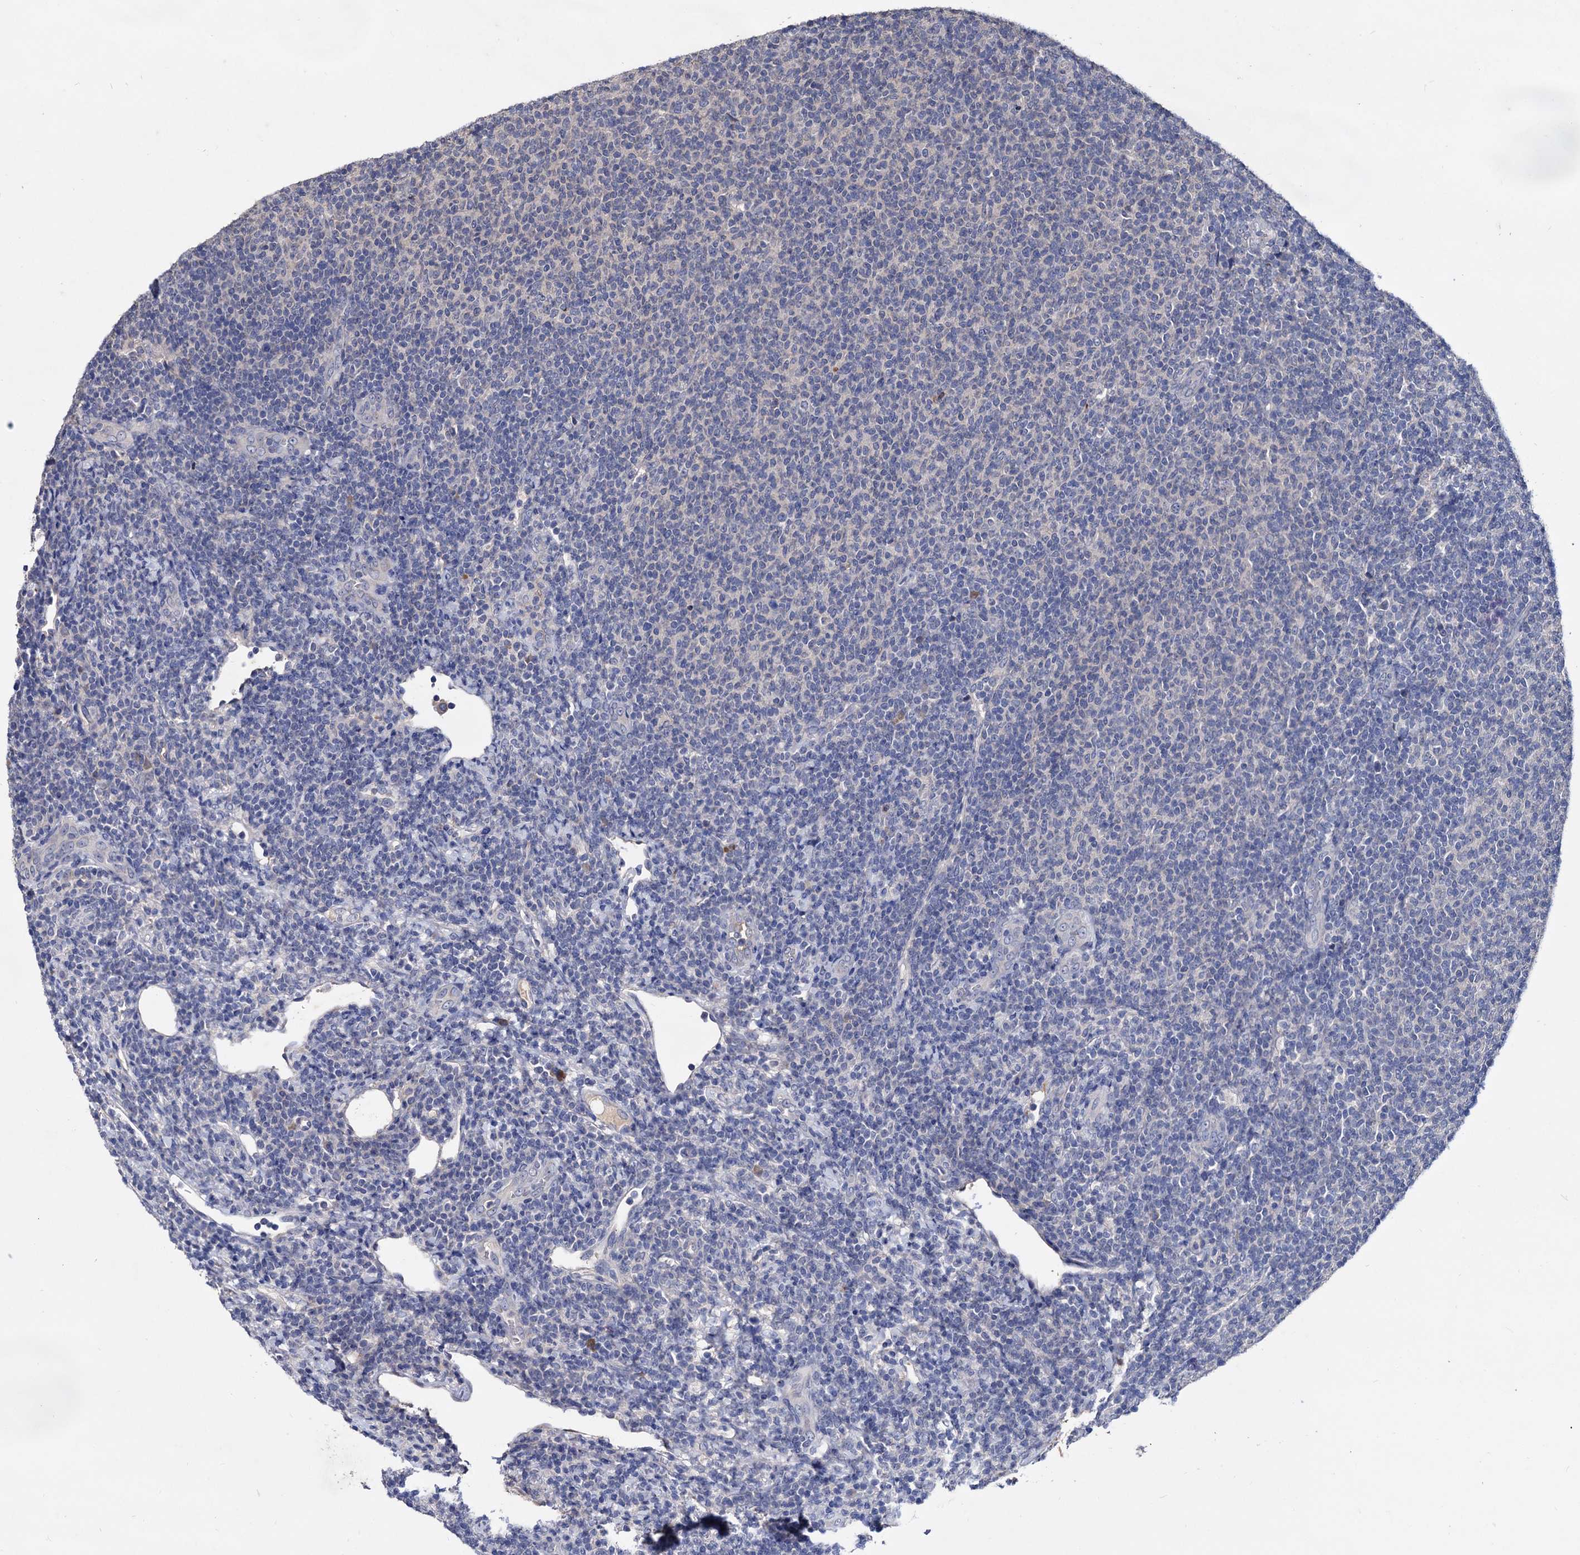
{"staining": {"intensity": "negative", "quantity": "none", "location": "none"}, "tissue": "lymphoma", "cell_type": "Tumor cells", "image_type": "cancer", "snomed": [{"axis": "morphology", "description": "Malignant lymphoma, non-Hodgkin's type, Low grade"}, {"axis": "topography", "description": "Lymph node"}], "caption": "Tumor cells show no significant protein positivity in lymphoma.", "gene": "NPAS4", "patient": {"sex": "male", "age": 66}}